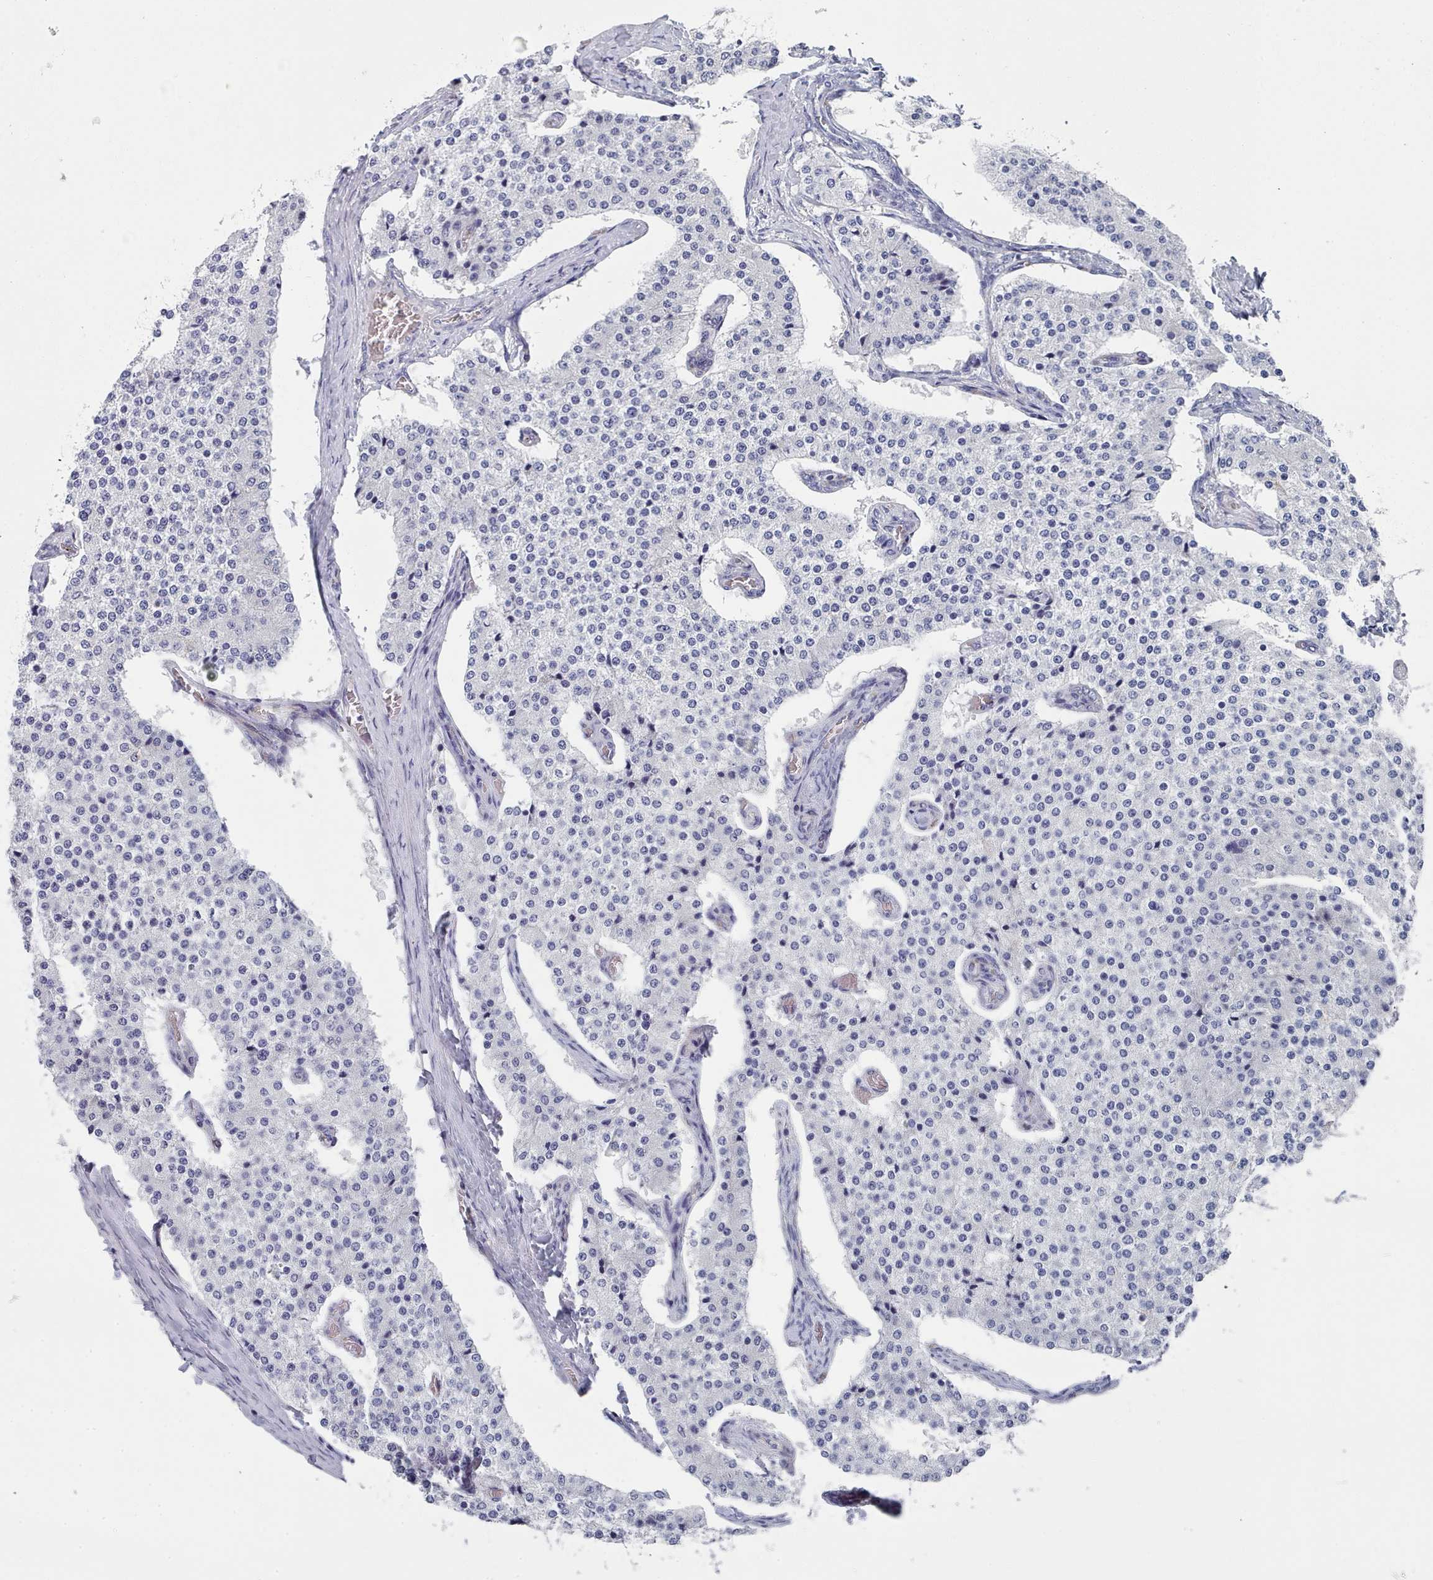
{"staining": {"intensity": "negative", "quantity": "none", "location": "none"}, "tissue": "carcinoid", "cell_type": "Tumor cells", "image_type": "cancer", "snomed": [{"axis": "morphology", "description": "Carcinoid, malignant, NOS"}, {"axis": "topography", "description": "Colon"}], "caption": "Immunohistochemistry photomicrograph of neoplastic tissue: carcinoid stained with DAB (3,3'-diaminobenzidine) shows no significant protein expression in tumor cells. The staining was performed using DAB to visualize the protein expression in brown, while the nuclei were stained in blue with hematoxylin (Magnification: 20x).", "gene": "PDE4C", "patient": {"sex": "female", "age": 52}}